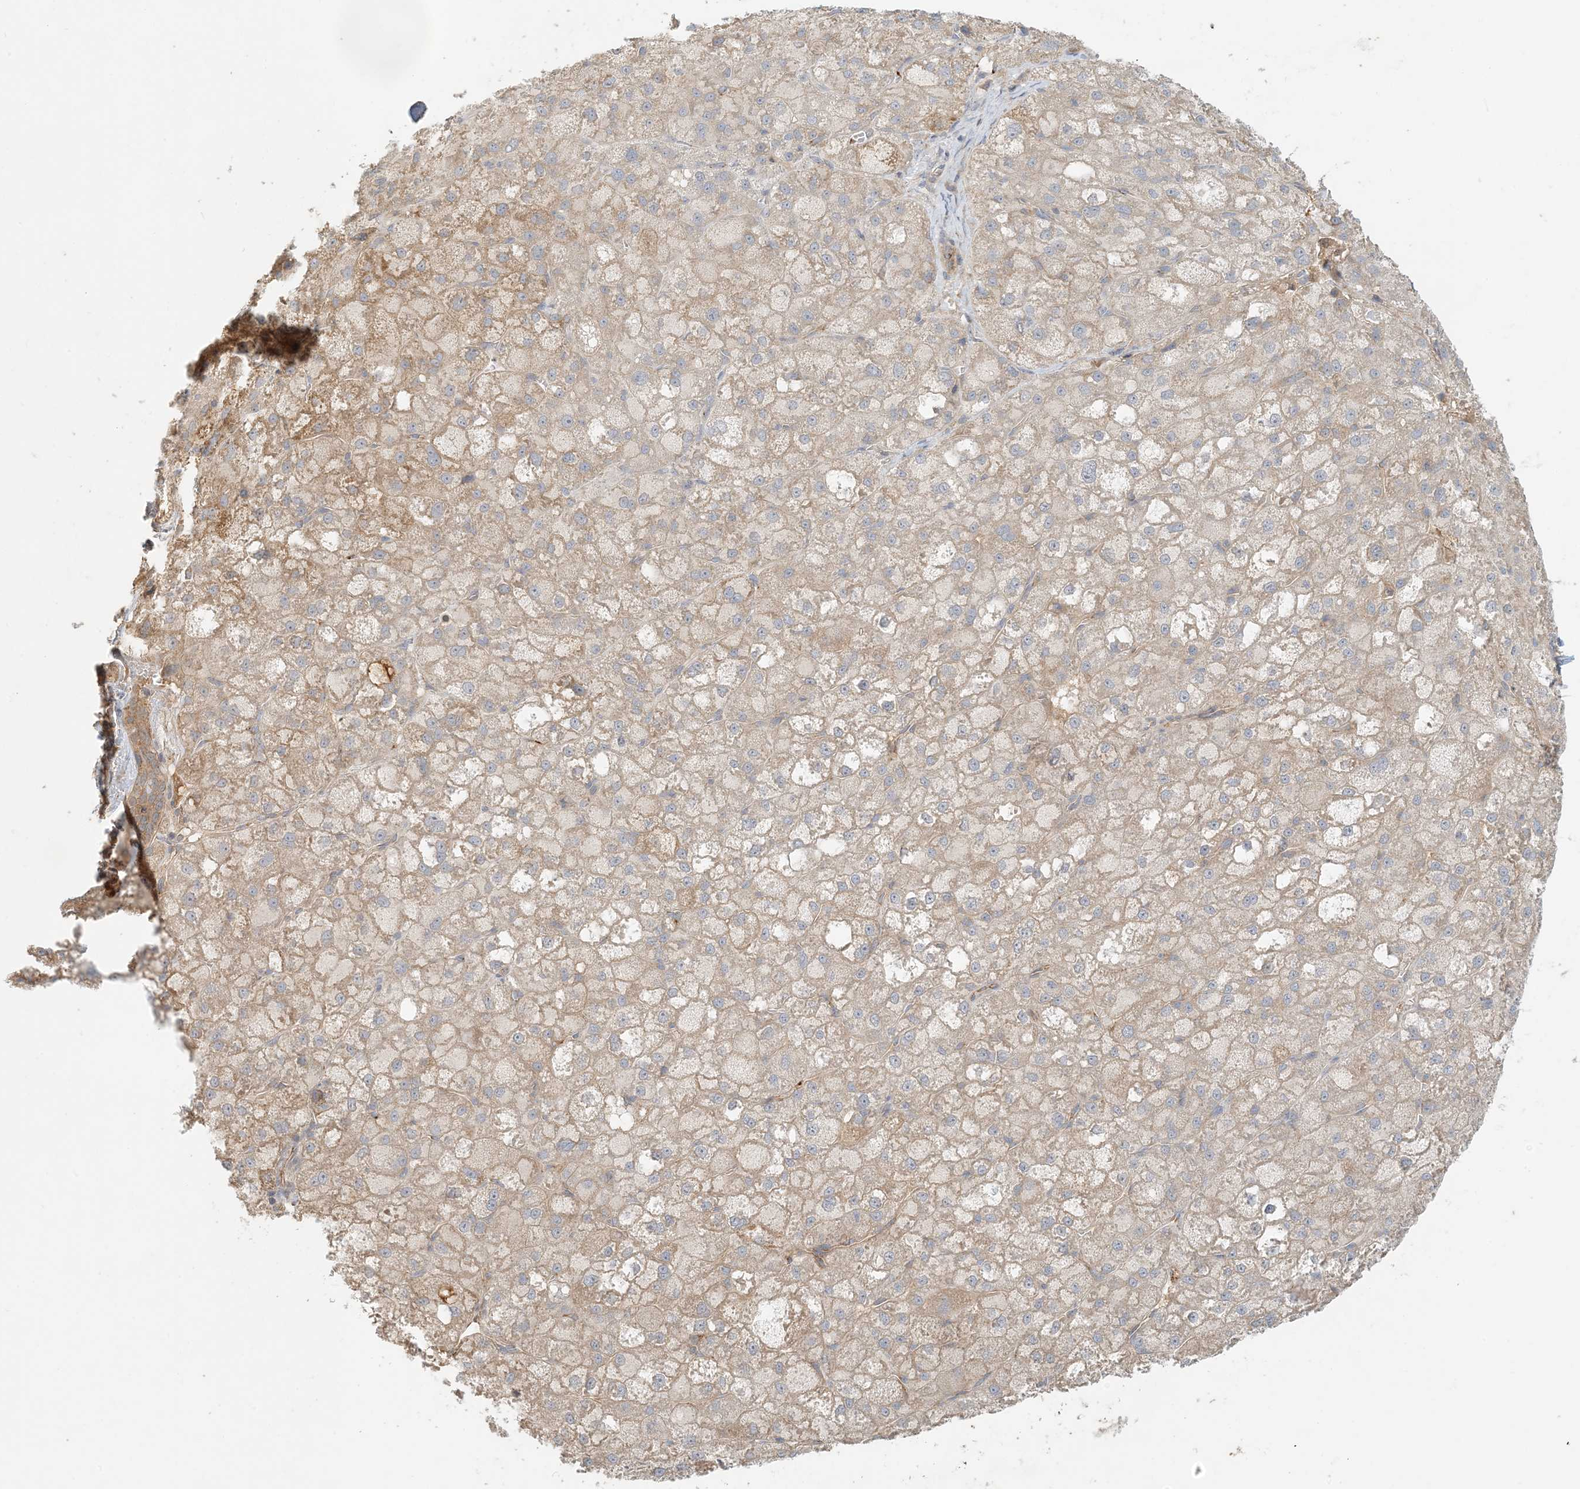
{"staining": {"intensity": "moderate", "quantity": "<25%", "location": "cytoplasmic/membranous"}, "tissue": "liver cancer", "cell_type": "Tumor cells", "image_type": "cancer", "snomed": [{"axis": "morphology", "description": "Carcinoma, Hepatocellular, NOS"}, {"axis": "topography", "description": "Liver"}], "caption": "Liver cancer stained with DAB (3,3'-diaminobenzidine) immunohistochemistry displays low levels of moderate cytoplasmic/membranous staining in approximately <25% of tumor cells.", "gene": "ZBTB3", "patient": {"sex": "male", "age": 57}}